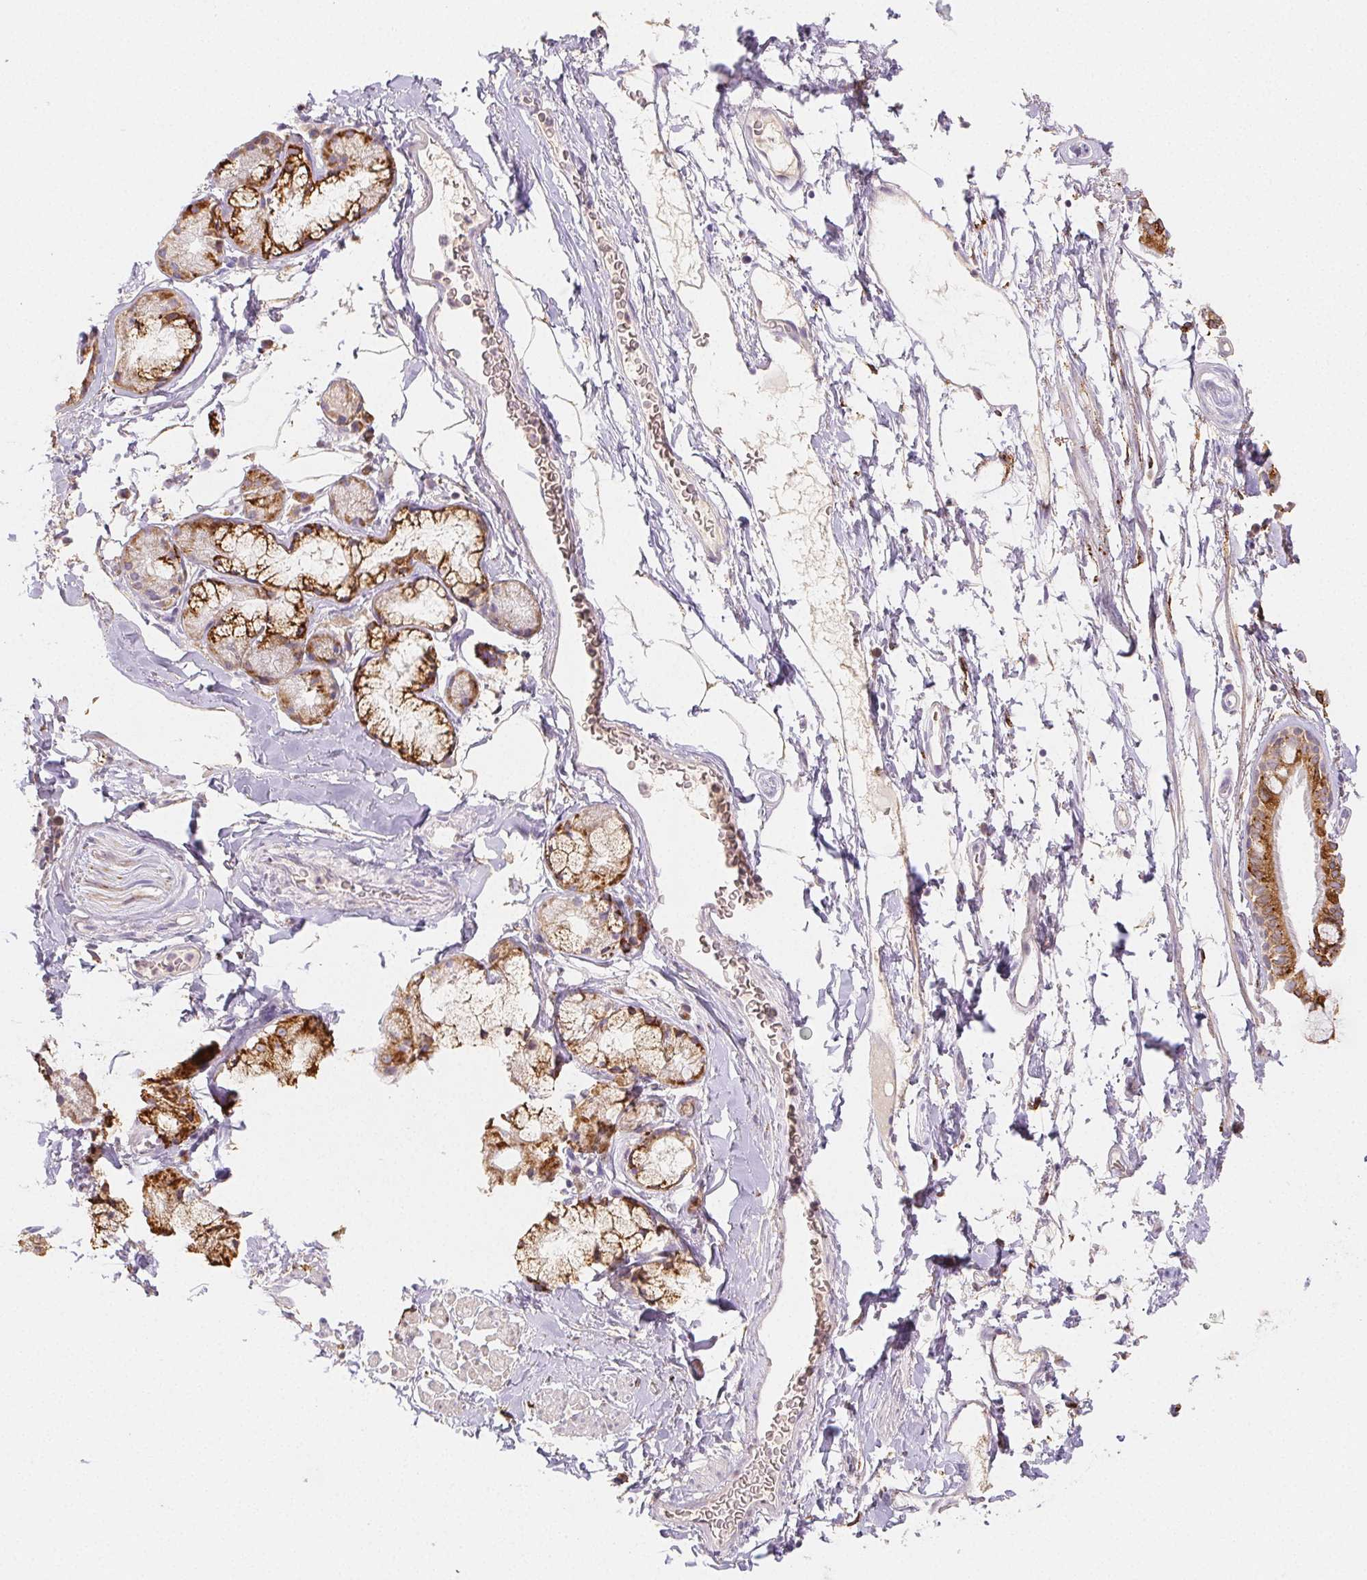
{"staining": {"intensity": "moderate", "quantity": ">75%", "location": "cytoplasmic/membranous"}, "tissue": "bronchus", "cell_type": "Respiratory epithelial cells", "image_type": "normal", "snomed": [{"axis": "morphology", "description": "Normal tissue, NOS"}, {"axis": "topography", "description": "Lymph node"}, {"axis": "topography", "description": "Cartilage tissue"}, {"axis": "topography", "description": "Bronchus"}], "caption": "A brown stain highlights moderate cytoplasmic/membranous staining of a protein in respiratory epithelial cells of benign bronchus. The staining was performed using DAB (3,3'-diaminobenzidine), with brown indicating positive protein expression. Nuclei are stained blue with hematoxylin.", "gene": "ACVR1B", "patient": {"sex": "female", "age": 70}}